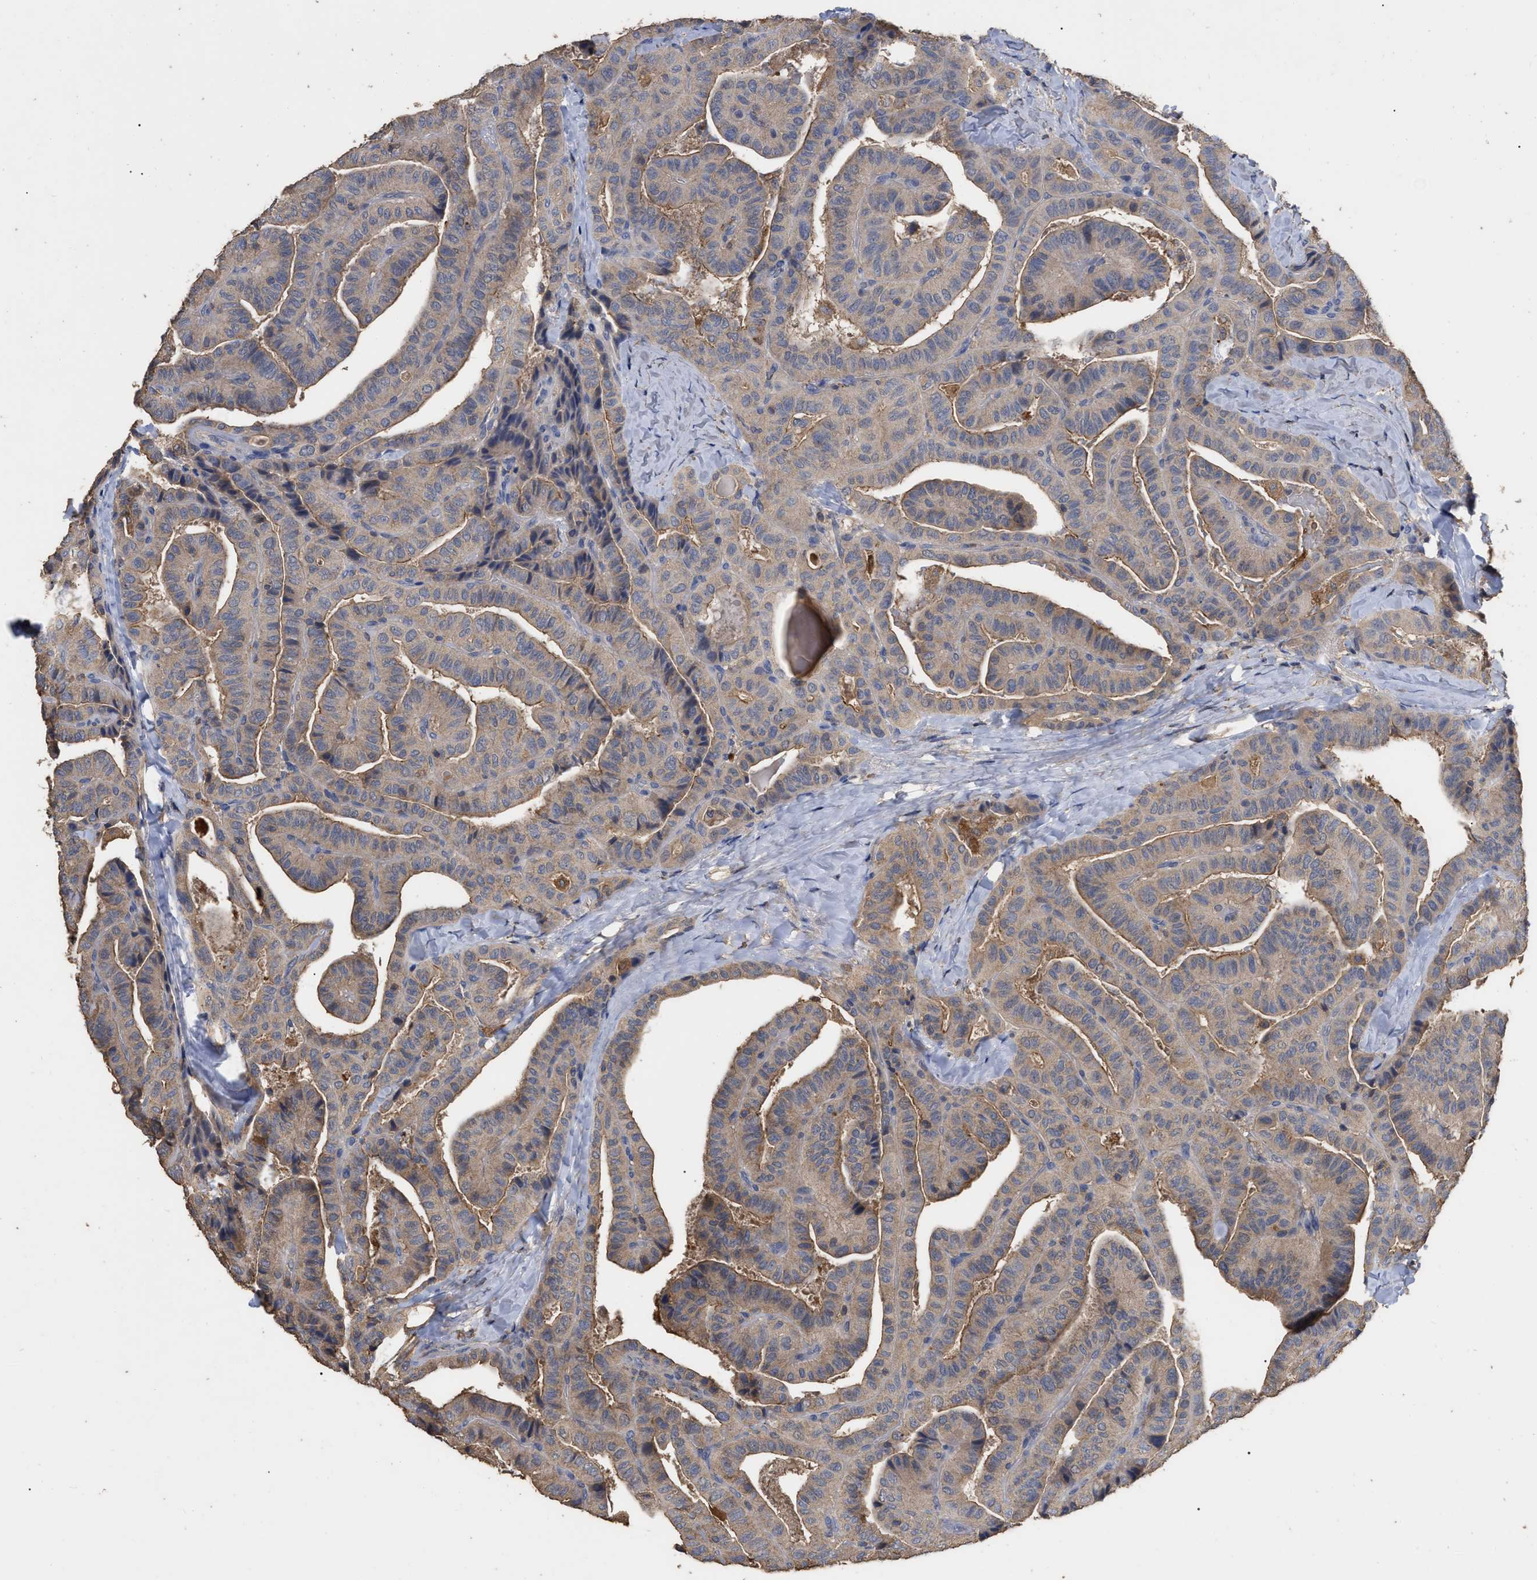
{"staining": {"intensity": "weak", "quantity": ">75%", "location": "cytoplasmic/membranous"}, "tissue": "thyroid cancer", "cell_type": "Tumor cells", "image_type": "cancer", "snomed": [{"axis": "morphology", "description": "Papillary adenocarcinoma, NOS"}, {"axis": "topography", "description": "Thyroid gland"}], "caption": "Thyroid cancer stained with DAB (3,3'-diaminobenzidine) immunohistochemistry shows low levels of weak cytoplasmic/membranous positivity in approximately >75% of tumor cells.", "gene": "GPR179", "patient": {"sex": "male", "age": 77}}